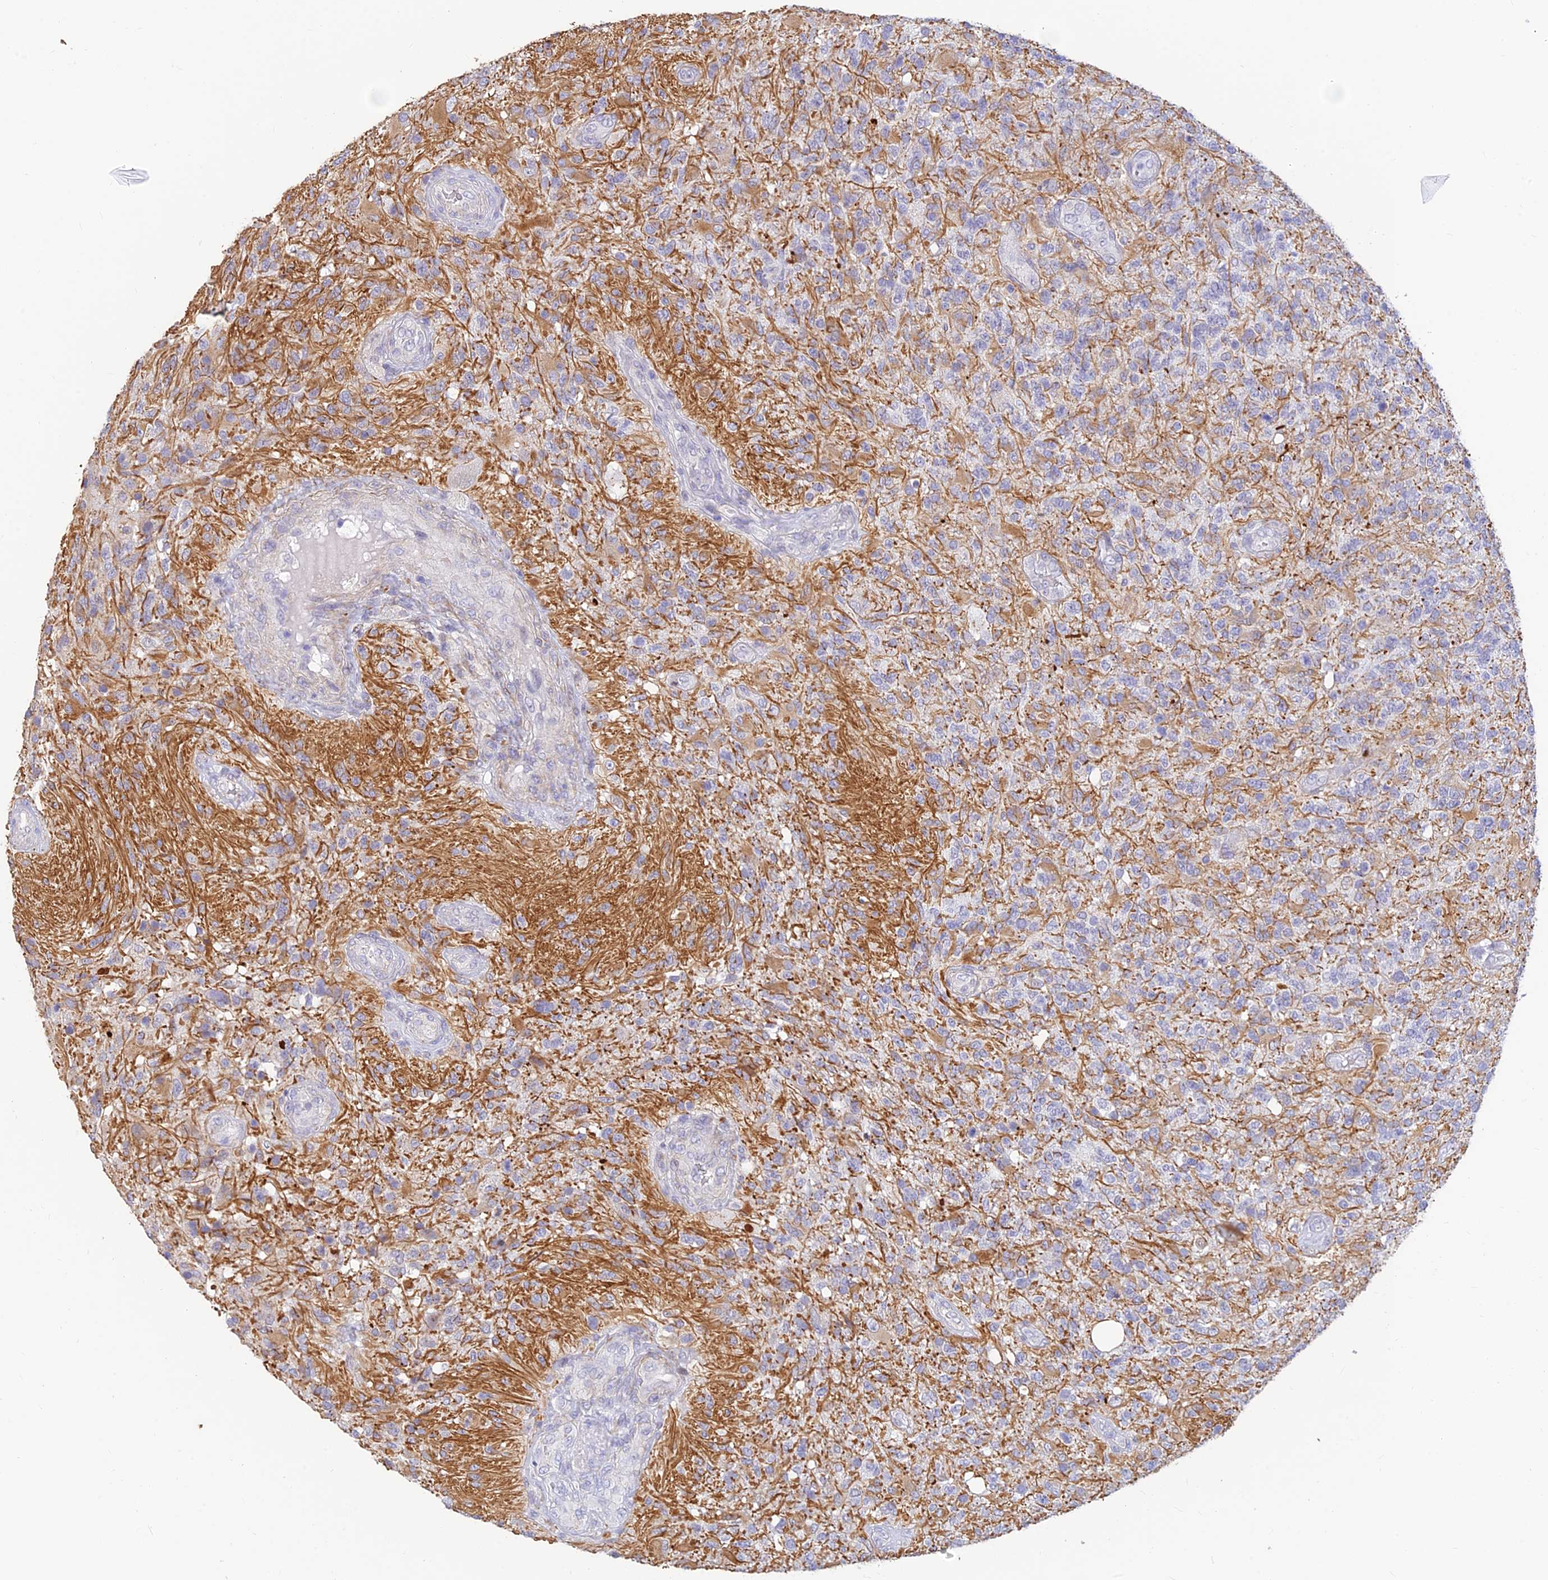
{"staining": {"intensity": "negative", "quantity": "none", "location": "none"}, "tissue": "glioma", "cell_type": "Tumor cells", "image_type": "cancer", "snomed": [{"axis": "morphology", "description": "Glioma, malignant, High grade"}, {"axis": "topography", "description": "Brain"}], "caption": "Immunohistochemical staining of human malignant glioma (high-grade) reveals no significant positivity in tumor cells. Nuclei are stained in blue.", "gene": "ALDH1L2", "patient": {"sex": "male", "age": 56}}